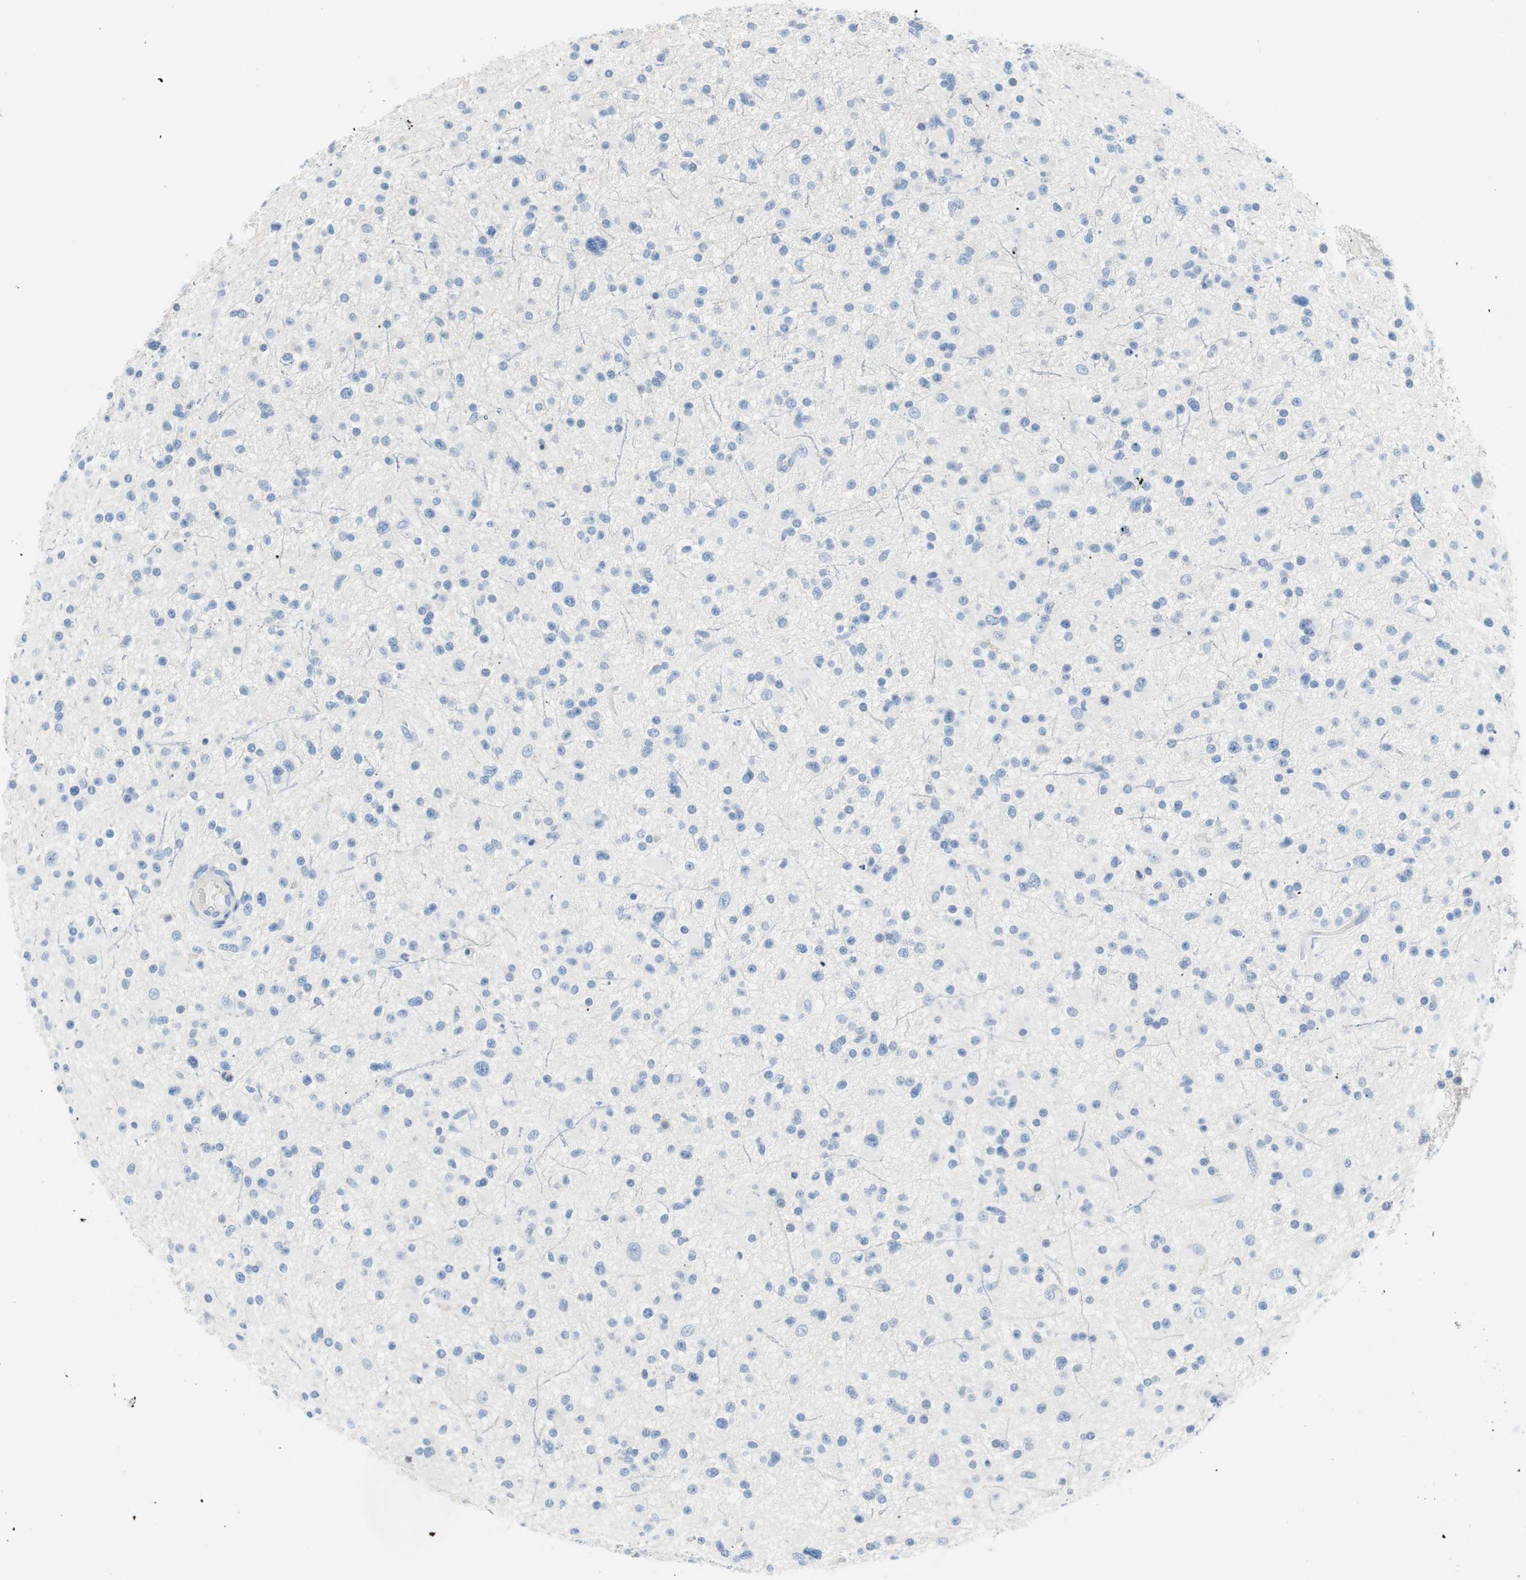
{"staining": {"intensity": "negative", "quantity": "none", "location": "none"}, "tissue": "glioma", "cell_type": "Tumor cells", "image_type": "cancer", "snomed": [{"axis": "morphology", "description": "Glioma, malignant, High grade"}, {"axis": "topography", "description": "Brain"}], "caption": "Tumor cells show no significant positivity in malignant glioma (high-grade).", "gene": "MYH1", "patient": {"sex": "male", "age": 33}}